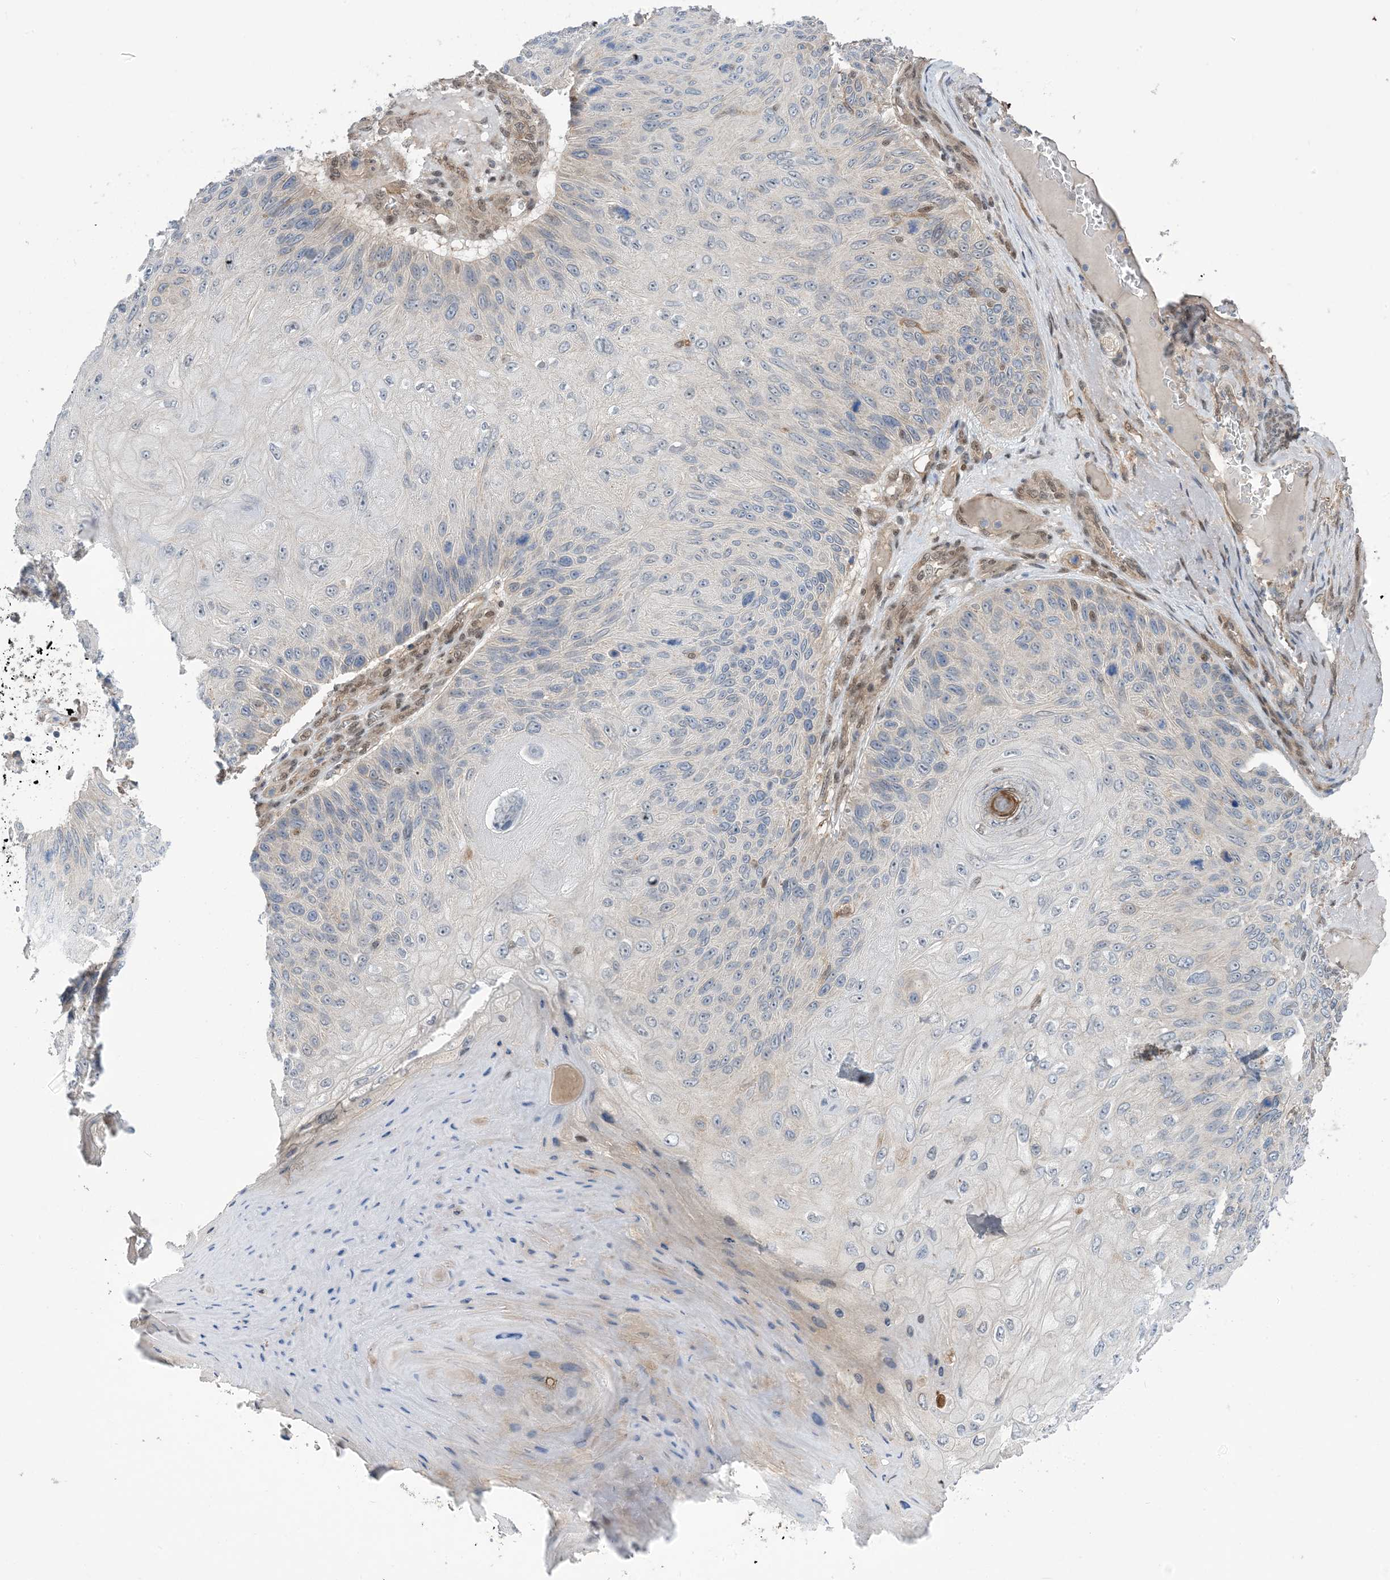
{"staining": {"intensity": "negative", "quantity": "none", "location": "none"}, "tissue": "skin cancer", "cell_type": "Tumor cells", "image_type": "cancer", "snomed": [{"axis": "morphology", "description": "Squamous cell carcinoma, NOS"}, {"axis": "topography", "description": "Skin"}], "caption": "Histopathology image shows no protein expression in tumor cells of skin squamous cell carcinoma tissue.", "gene": "ZNF8", "patient": {"sex": "female", "age": 88}}